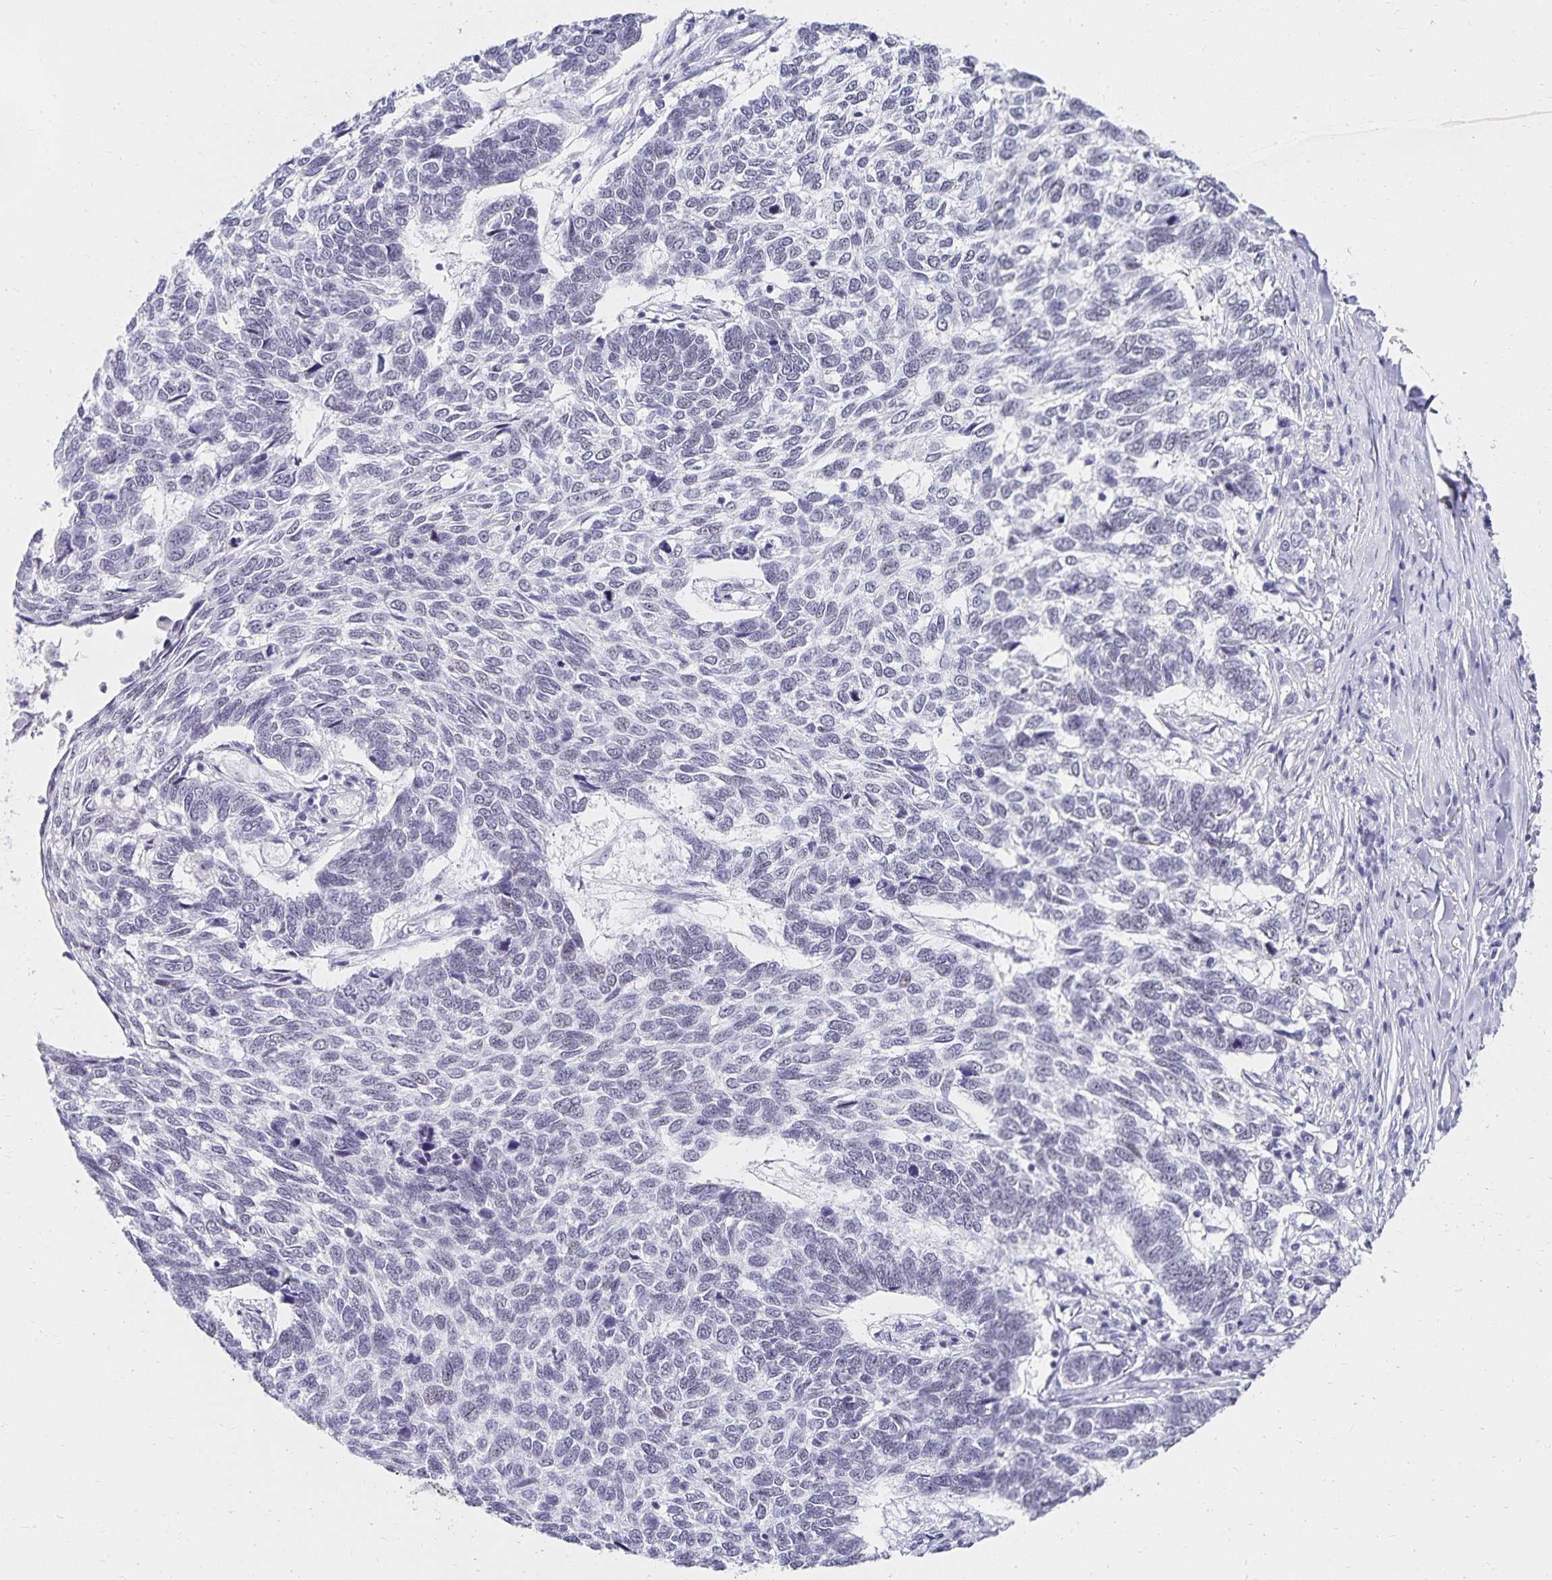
{"staining": {"intensity": "negative", "quantity": "none", "location": "none"}, "tissue": "skin cancer", "cell_type": "Tumor cells", "image_type": "cancer", "snomed": [{"axis": "morphology", "description": "Basal cell carcinoma"}, {"axis": "topography", "description": "Skin"}], "caption": "A high-resolution micrograph shows immunohistochemistry (IHC) staining of skin cancer (basal cell carcinoma), which displays no significant positivity in tumor cells.", "gene": "C20orf85", "patient": {"sex": "female", "age": 65}}